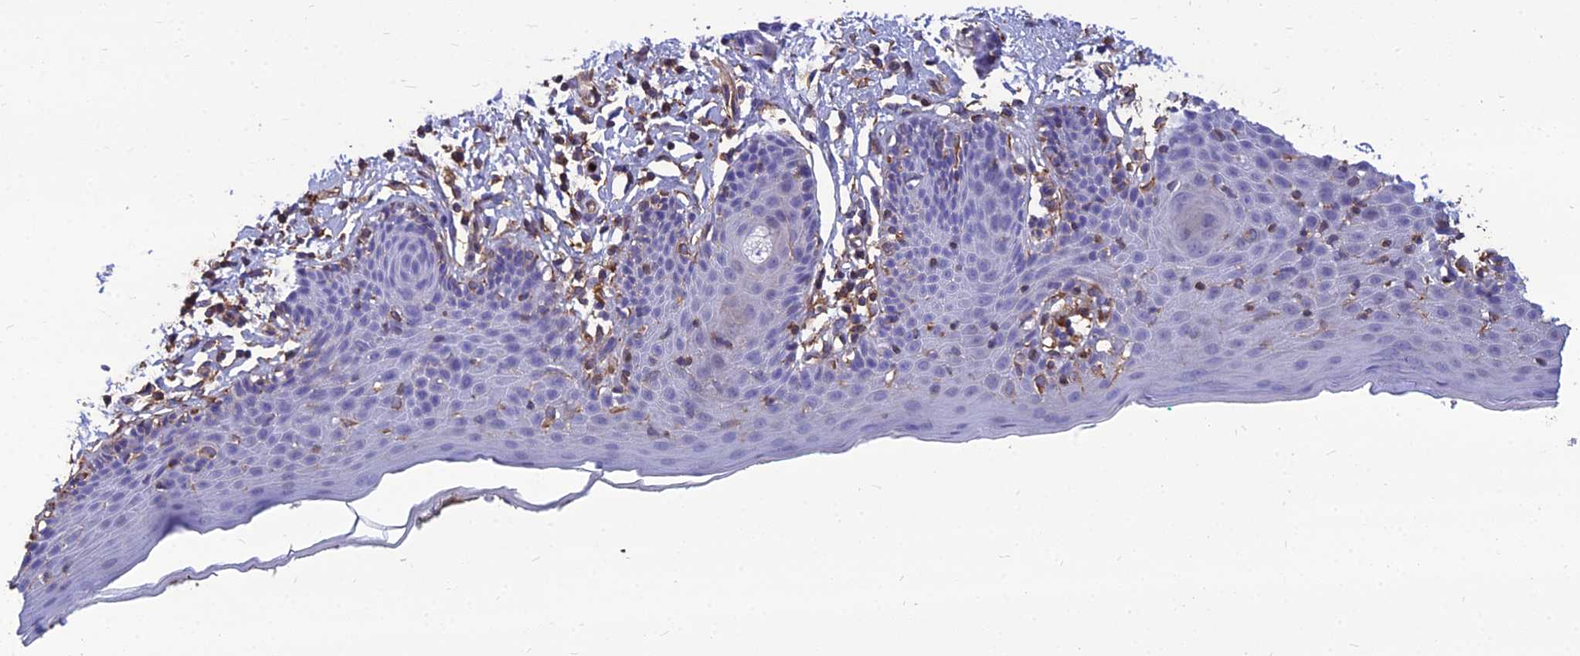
{"staining": {"intensity": "moderate", "quantity": "<25%", "location": "cytoplasmic/membranous"}, "tissue": "skin", "cell_type": "Epidermal cells", "image_type": "normal", "snomed": [{"axis": "morphology", "description": "Normal tissue, NOS"}, {"axis": "topography", "description": "Vulva"}], "caption": "The photomicrograph reveals staining of unremarkable skin, revealing moderate cytoplasmic/membranous protein expression (brown color) within epidermal cells.", "gene": "PSMD11", "patient": {"sex": "female", "age": 66}}